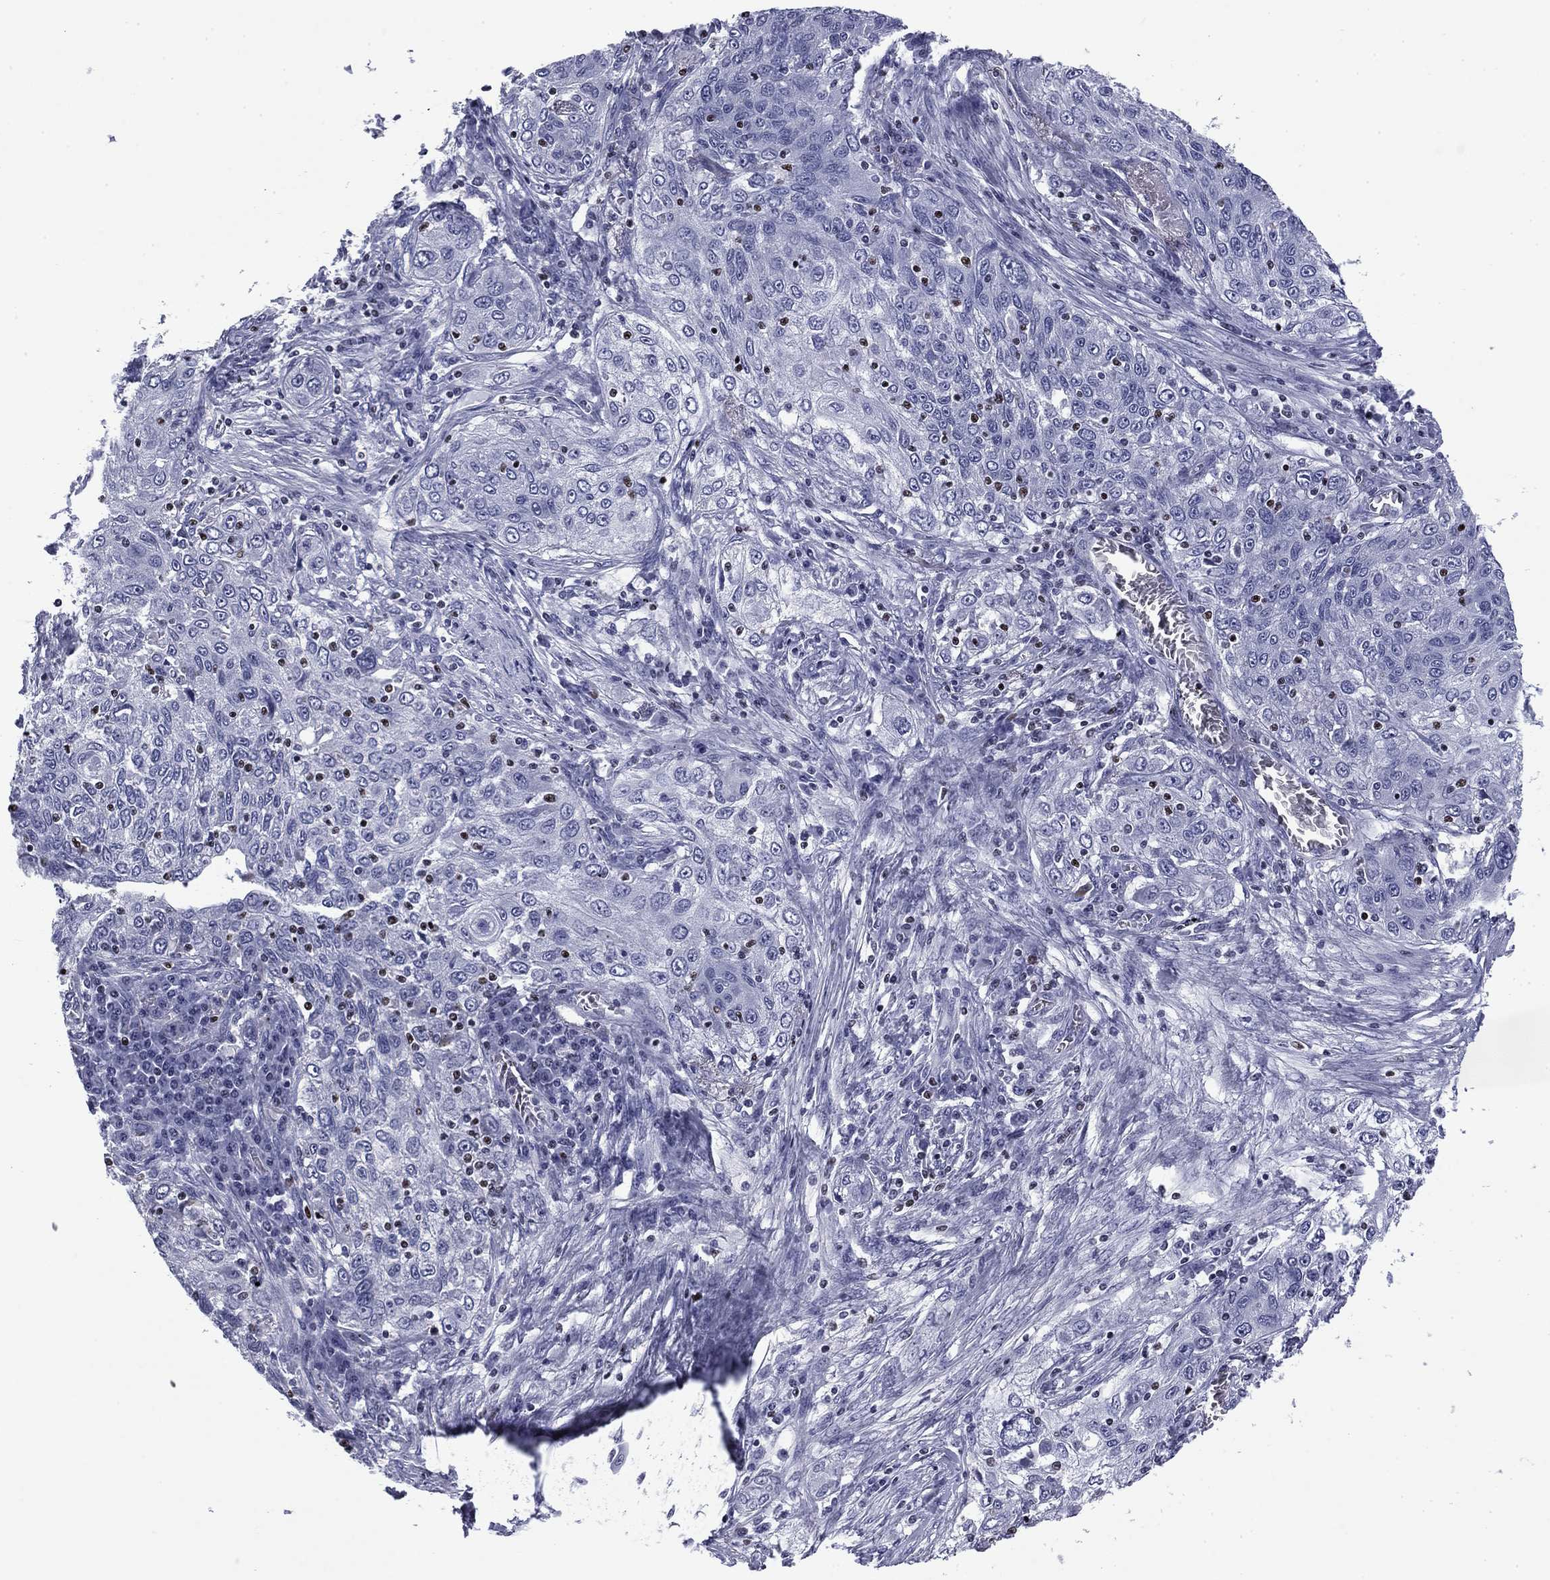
{"staining": {"intensity": "negative", "quantity": "none", "location": "none"}, "tissue": "lung cancer", "cell_type": "Tumor cells", "image_type": "cancer", "snomed": [{"axis": "morphology", "description": "Squamous cell carcinoma, NOS"}, {"axis": "topography", "description": "Lung"}], "caption": "Tumor cells show no significant expression in lung cancer (squamous cell carcinoma). Brightfield microscopy of immunohistochemistry stained with DAB (3,3'-diaminobenzidine) (brown) and hematoxylin (blue), captured at high magnification.", "gene": "IKZF3", "patient": {"sex": "female", "age": 69}}